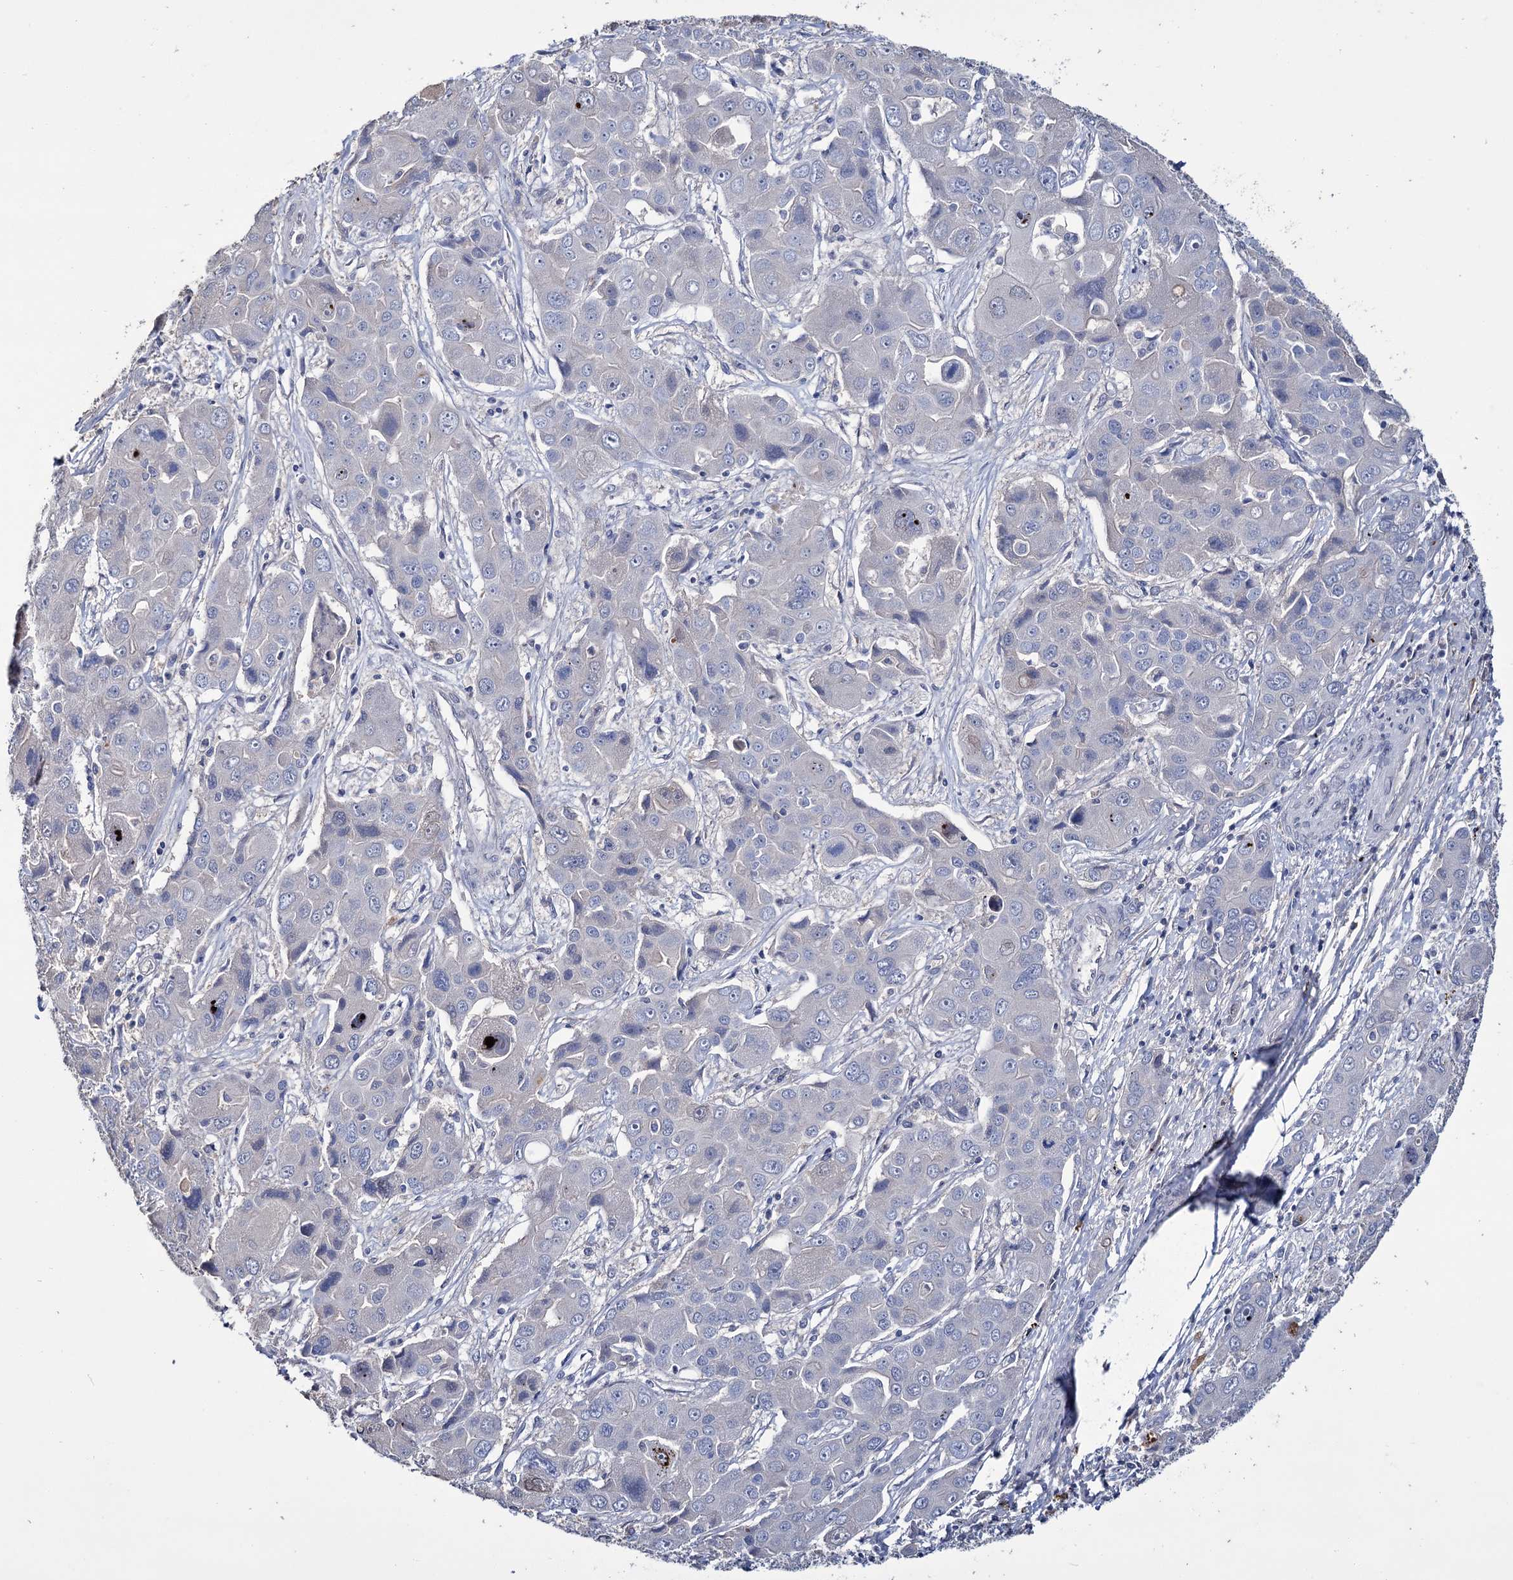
{"staining": {"intensity": "negative", "quantity": "none", "location": "none"}, "tissue": "liver cancer", "cell_type": "Tumor cells", "image_type": "cancer", "snomed": [{"axis": "morphology", "description": "Cholangiocarcinoma"}, {"axis": "topography", "description": "Liver"}], "caption": "Micrograph shows no protein staining in tumor cells of liver cancer tissue.", "gene": "EPB41L5", "patient": {"sex": "male", "age": 67}}